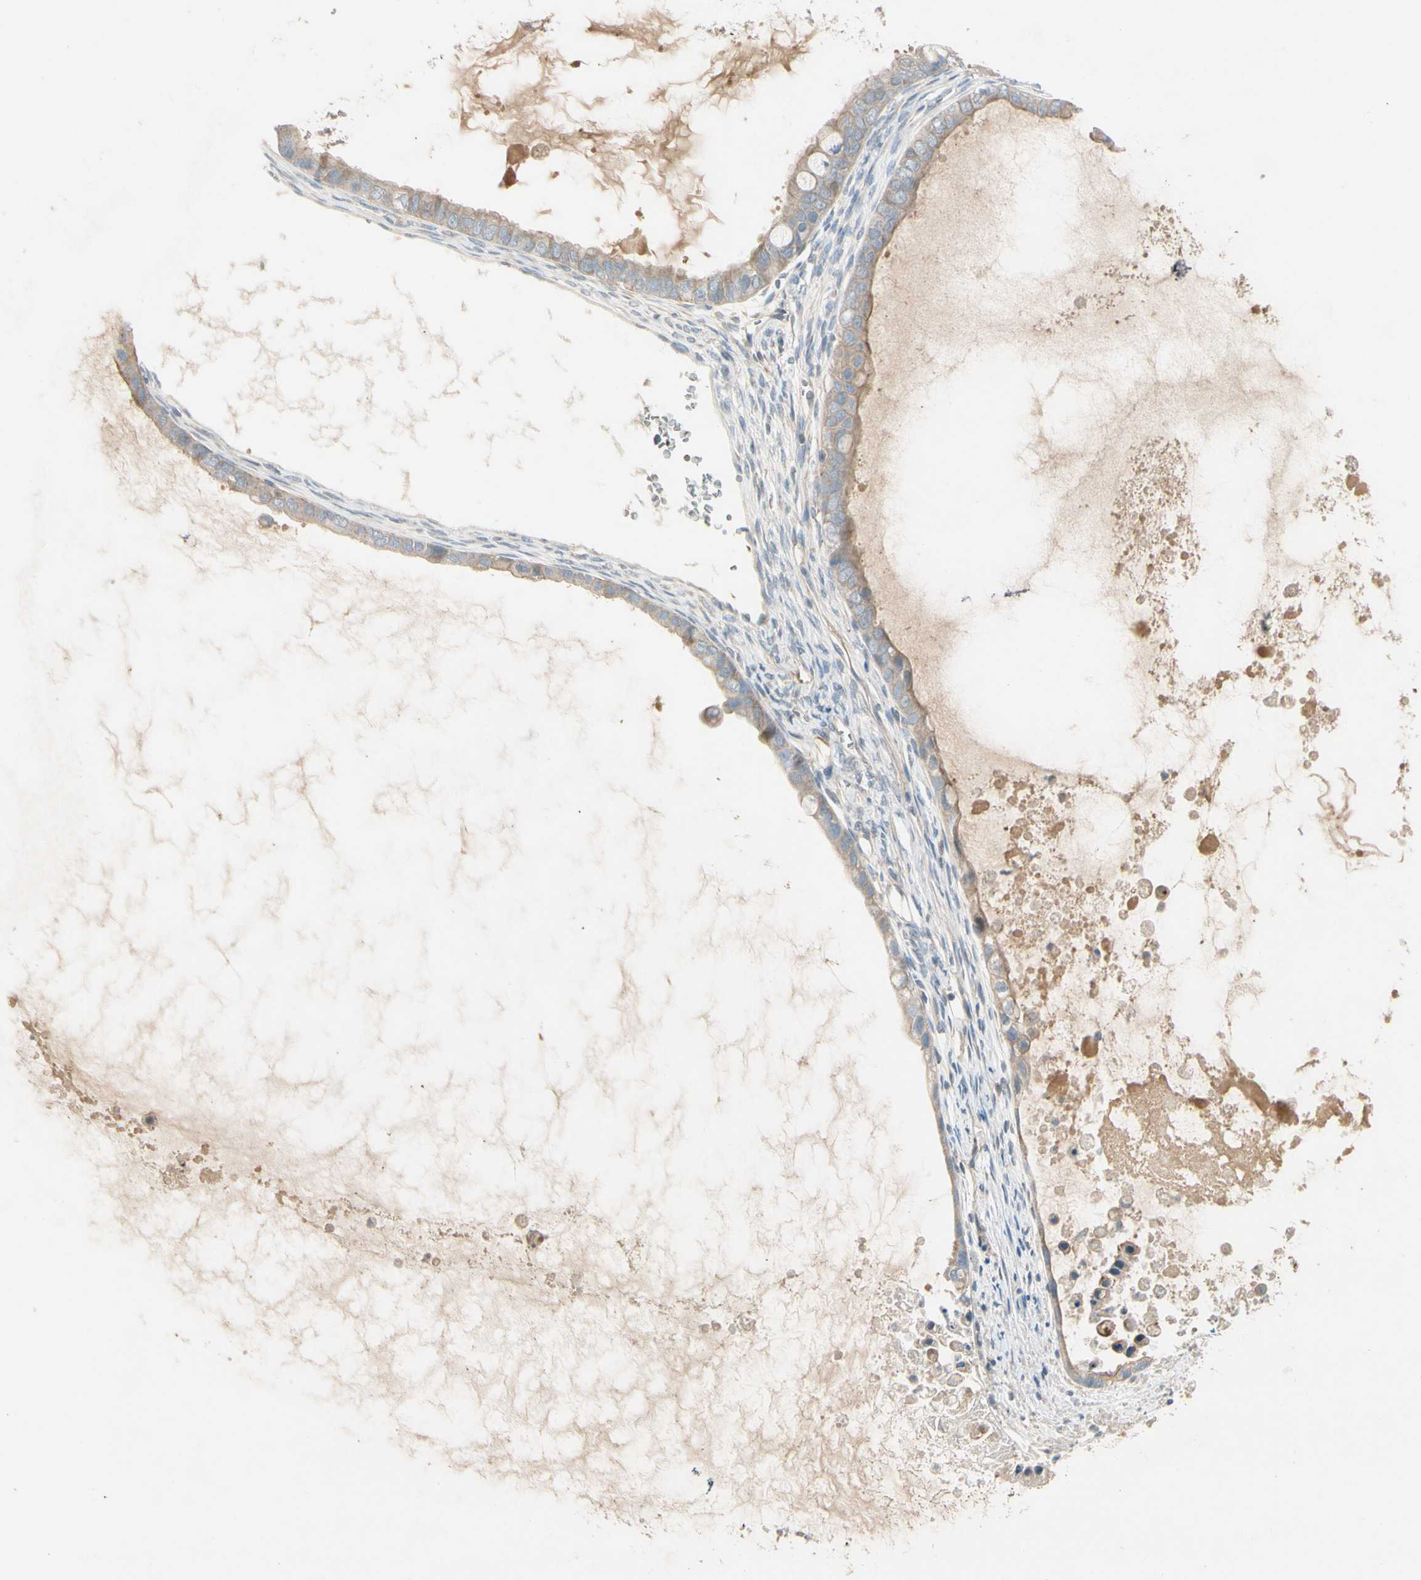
{"staining": {"intensity": "weak", "quantity": "25%-75%", "location": "cytoplasmic/membranous"}, "tissue": "ovarian cancer", "cell_type": "Tumor cells", "image_type": "cancer", "snomed": [{"axis": "morphology", "description": "Cystadenocarcinoma, mucinous, NOS"}, {"axis": "topography", "description": "Ovary"}], "caption": "The image exhibits immunohistochemical staining of ovarian cancer. There is weak cytoplasmic/membranous staining is identified in about 25%-75% of tumor cells. The staining is performed using DAB brown chromogen to label protein expression. The nuclei are counter-stained blue using hematoxylin.", "gene": "PPP3CB", "patient": {"sex": "female", "age": 80}}